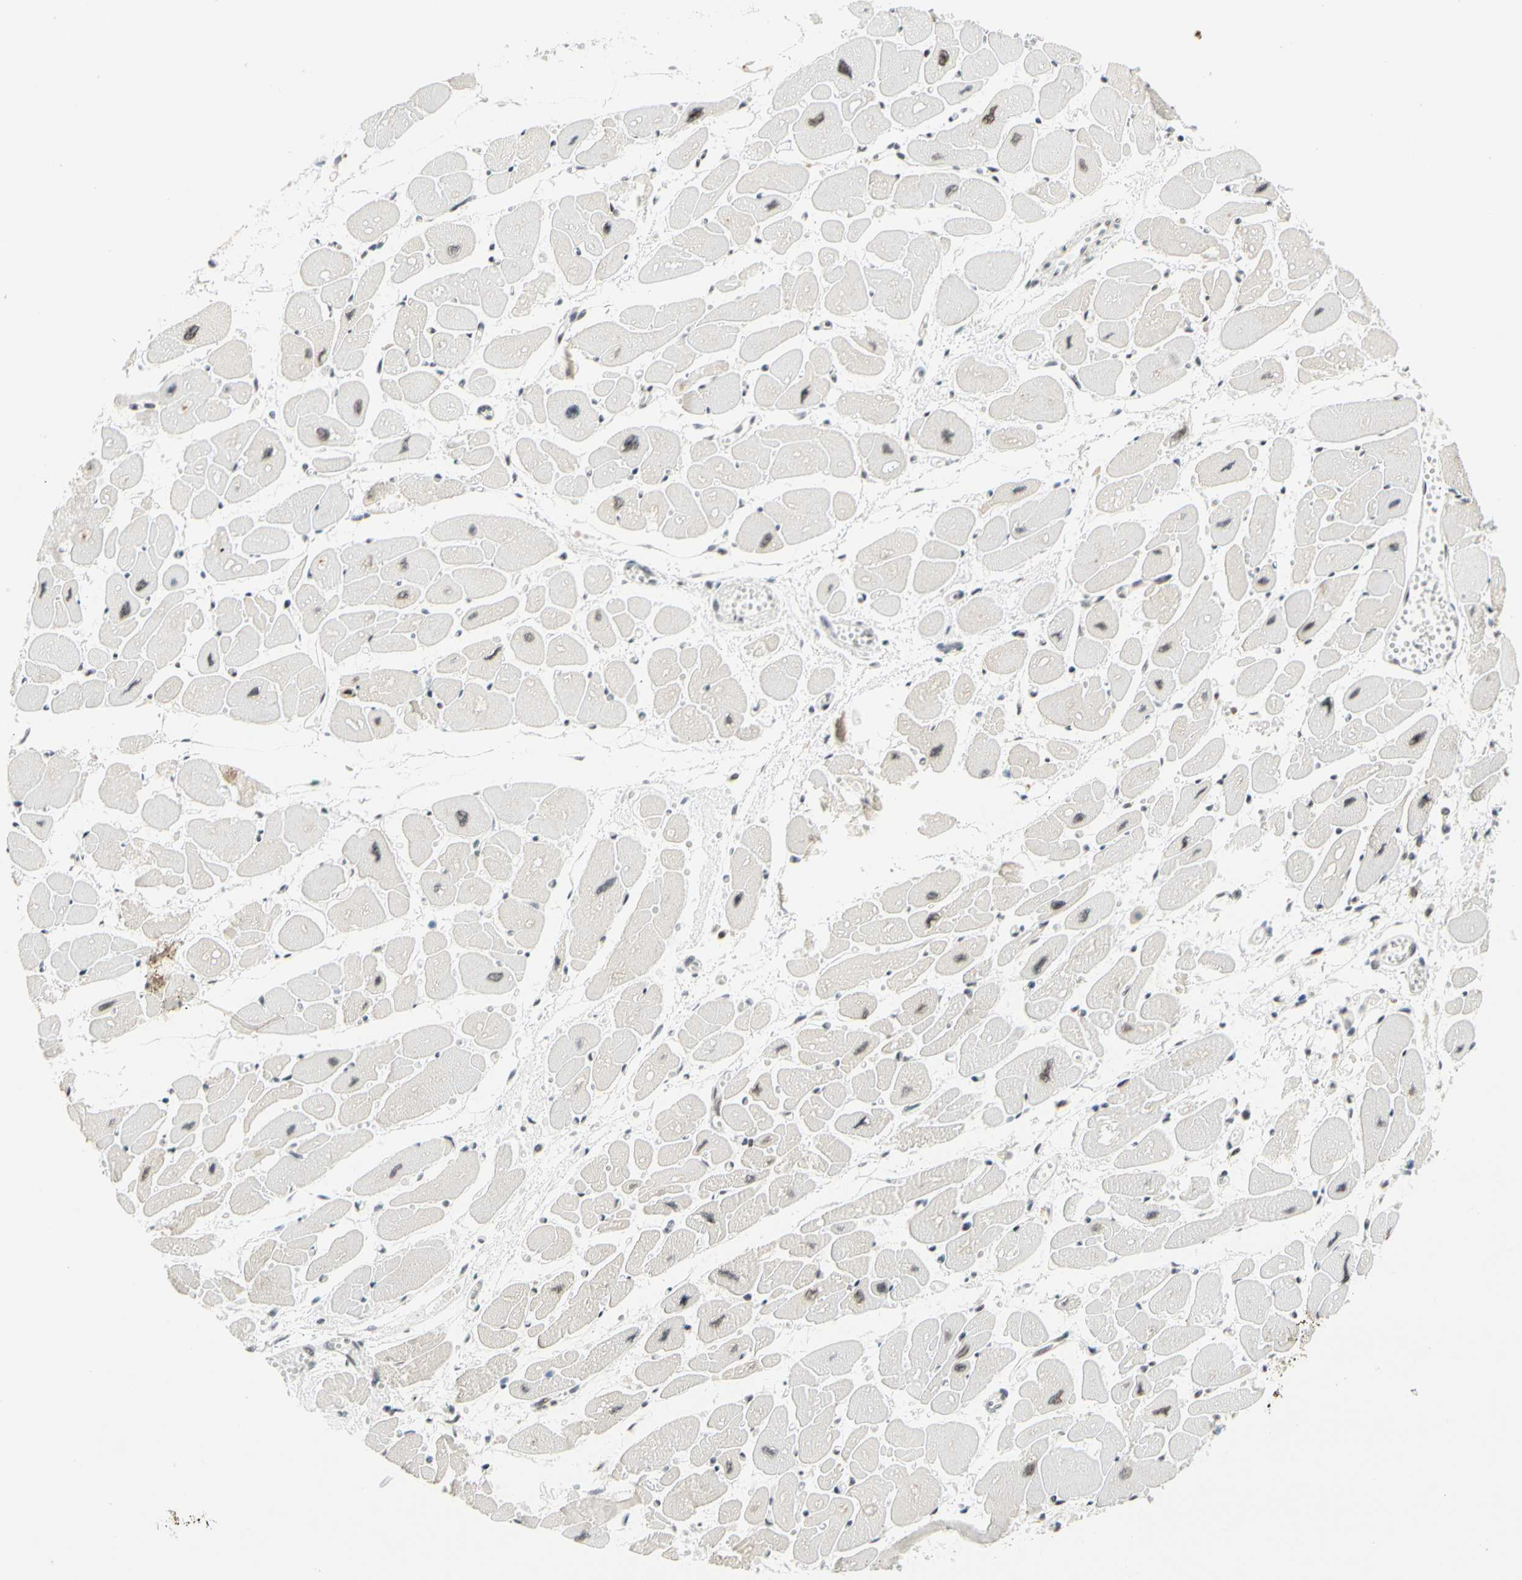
{"staining": {"intensity": "moderate", "quantity": "25%-75%", "location": "nuclear"}, "tissue": "heart muscle", "cell_type": "Cardiomyocytes", "image_type": "normal", "snomed": [{"axis": "morphology", "description": "Normal tissue, NOS"}, {"axis": "topography", "description": "Heart"}], "caption": "Heart muscle stained with DAB (3,3'-diaminobenzidine) IHC exhibits medium levels of moderate nuclear staining in approximately 25%-75% of cardiomyocytes. Using DAB (brown) and hematoxylin (blue) stains, captured at high magnification using brightfield microscopy.", "gene": "ZSCAN16", "patient": {"sex": "female", "age": 54}}